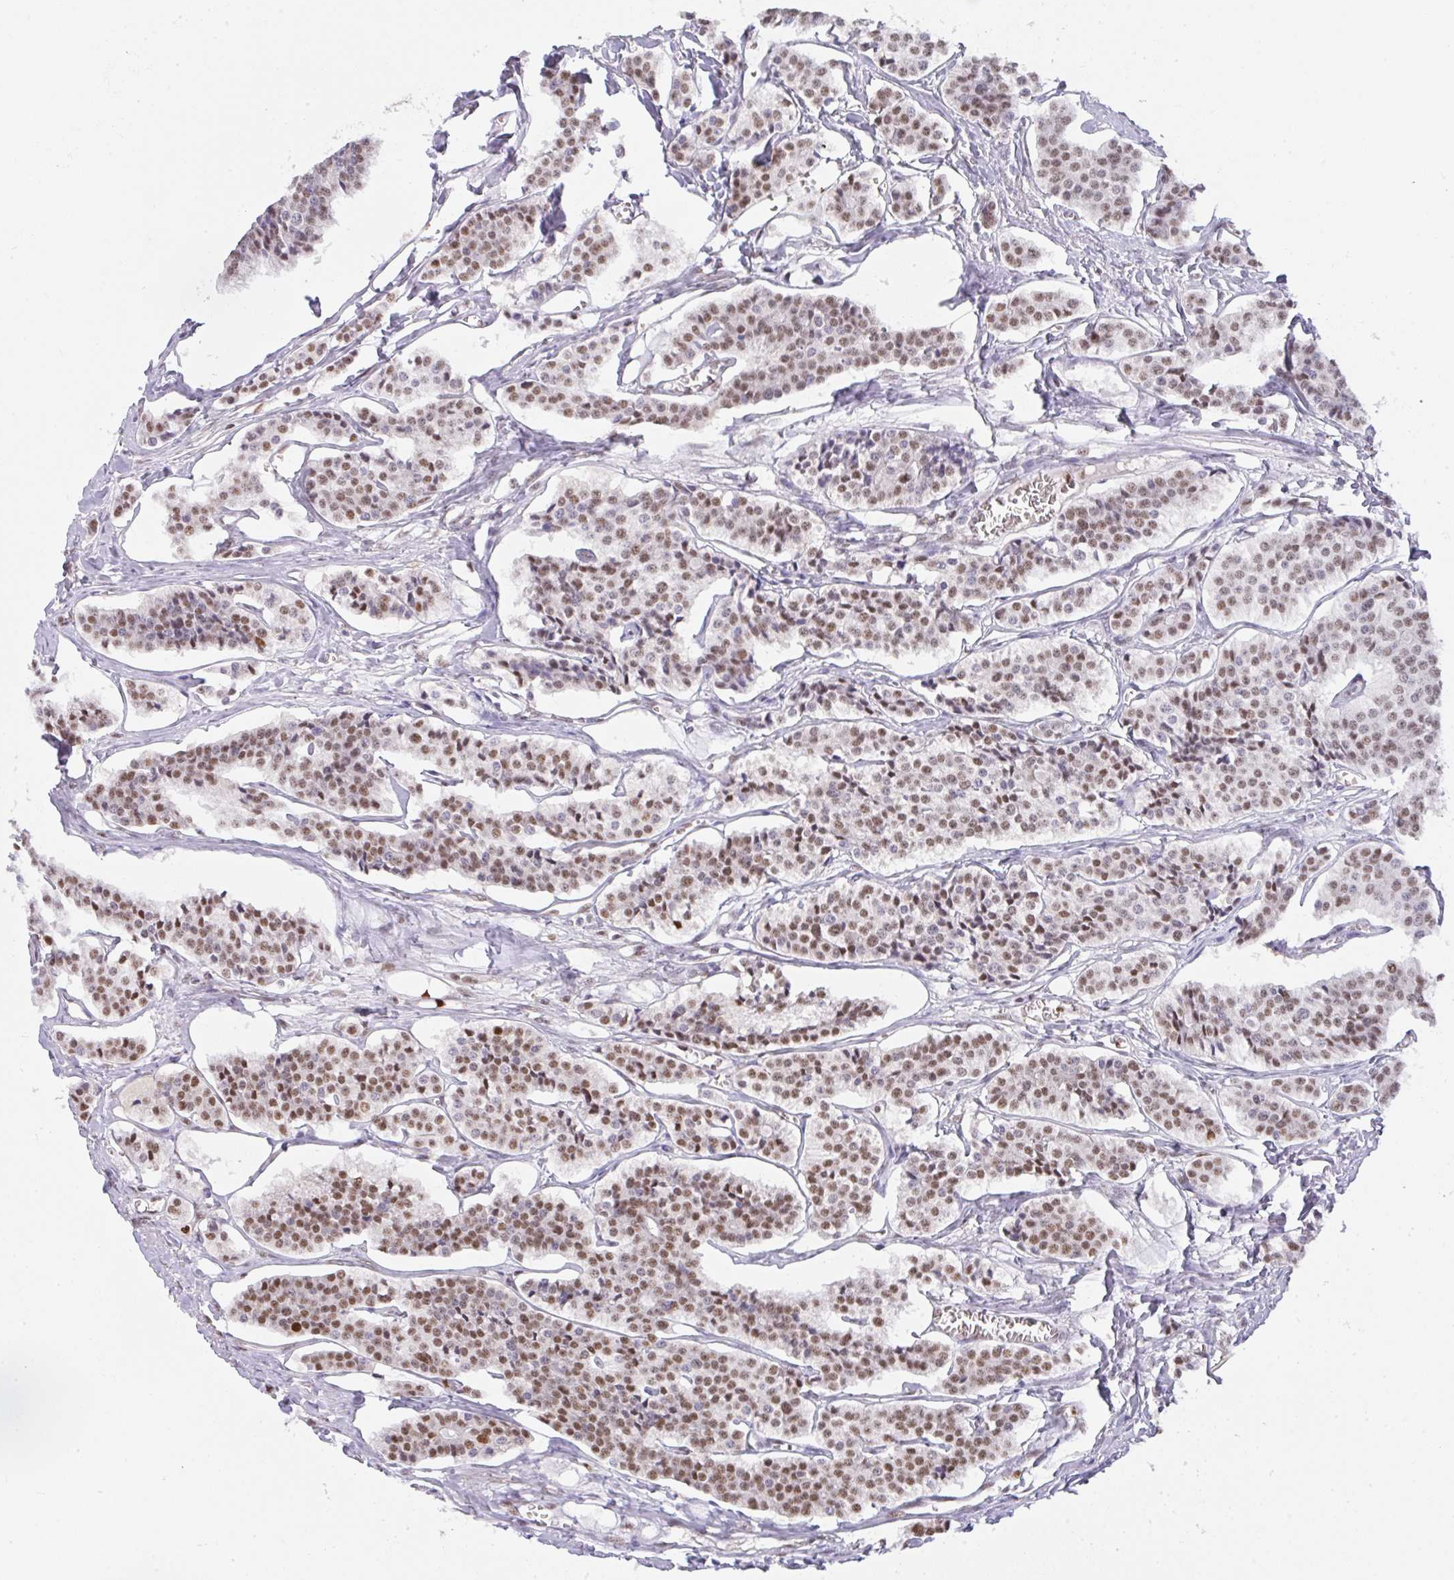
{"staining": {"intensity": "moderate", "quantity": ">75%", "location": "nuclear"}, "tissue": "carcinoid", "cell_type": "Tumor cells", "image_type": "cancer", "snomed": [{"axis": "morphology", "description": "Carcinoid, malignant, NOS"}, {"axis": "topography", "description": "Small intestine"}], "caption": "Protein analysis of malignant carcinoid tissue displays moderate nuclear positivity in approximately >75% of tumor cells.", "gene": "BBX", "patient": {"sex": "male", "age": 63}}